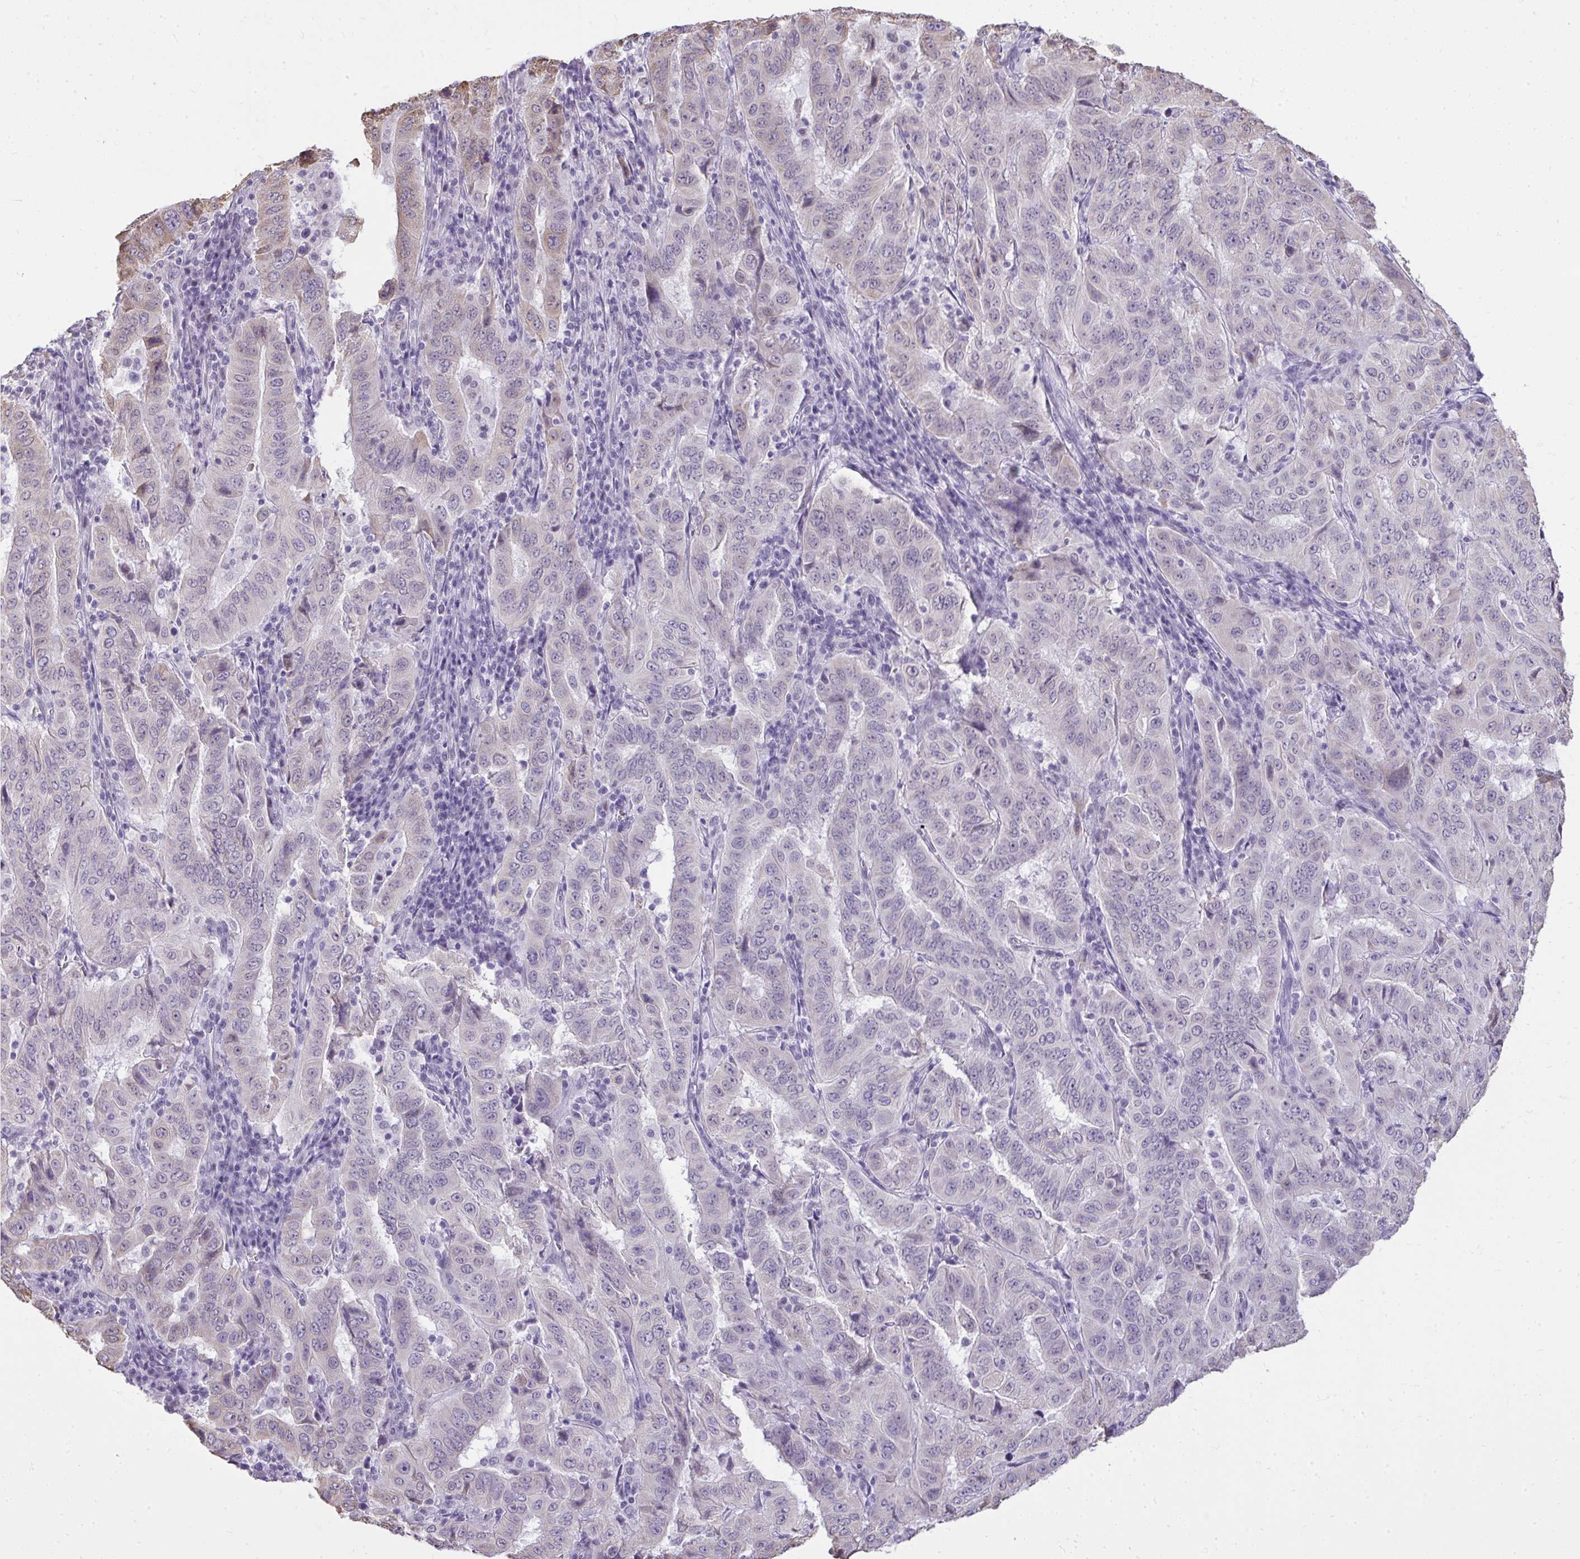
{"staining": {"intensity": "negative", "quantity": "none", "location": "none"}, "tissue": "pancreatic cancer", "cell_type": "Tumor cells", "image_type": "cancer", "snomed": [{"axis": "morphology", "description": "Adenocarcinoma, NOS"}, {"axis": "topography", "description": "Pancreas"}], "caption": "Adenocarcinoma (pancreatic) was stained to show a protein in brown. There is no significant expression in tumor cells.", "gene": "NPPA", "patient": {"sex": "male", "age": 63}}